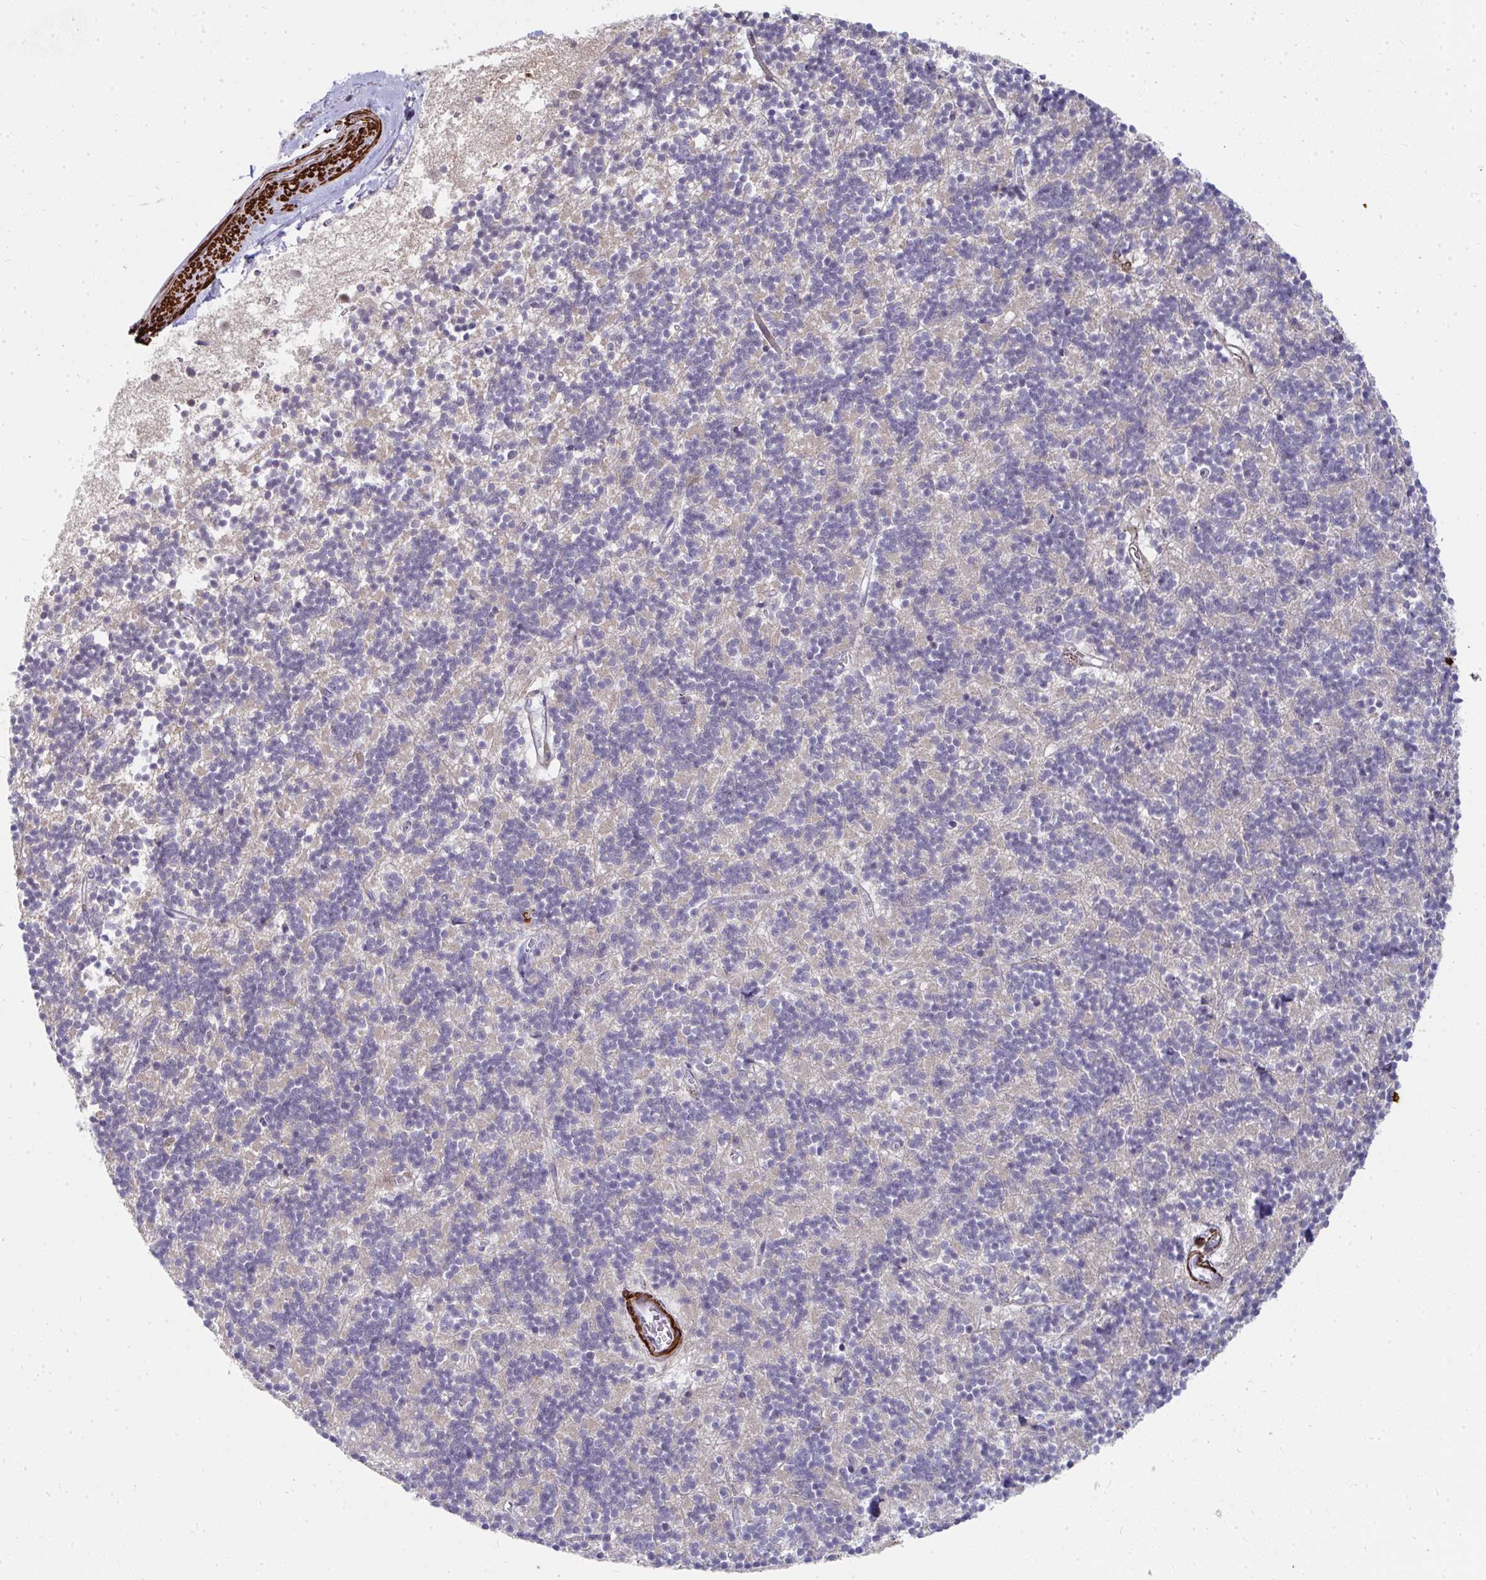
{"staining": {"intensity": "negative", "quantity": "none", "location": "none"}, "tissue": "cerebellum", "cell_type": "Cells in granular layer", "image_type": "normal", "snomed": [{"axis": "morphology", "description": "Normal tissue, NOS"}, {"axis": "topography", "description": "Cerebellum"}], "caption": "This is an immunohistochemistry (IHC) histopathology image of benign human cerebellum. There is no staining in cells in granular layer.", "gene": "GINS2", "patient": {"sex": "male", "age": 54}}